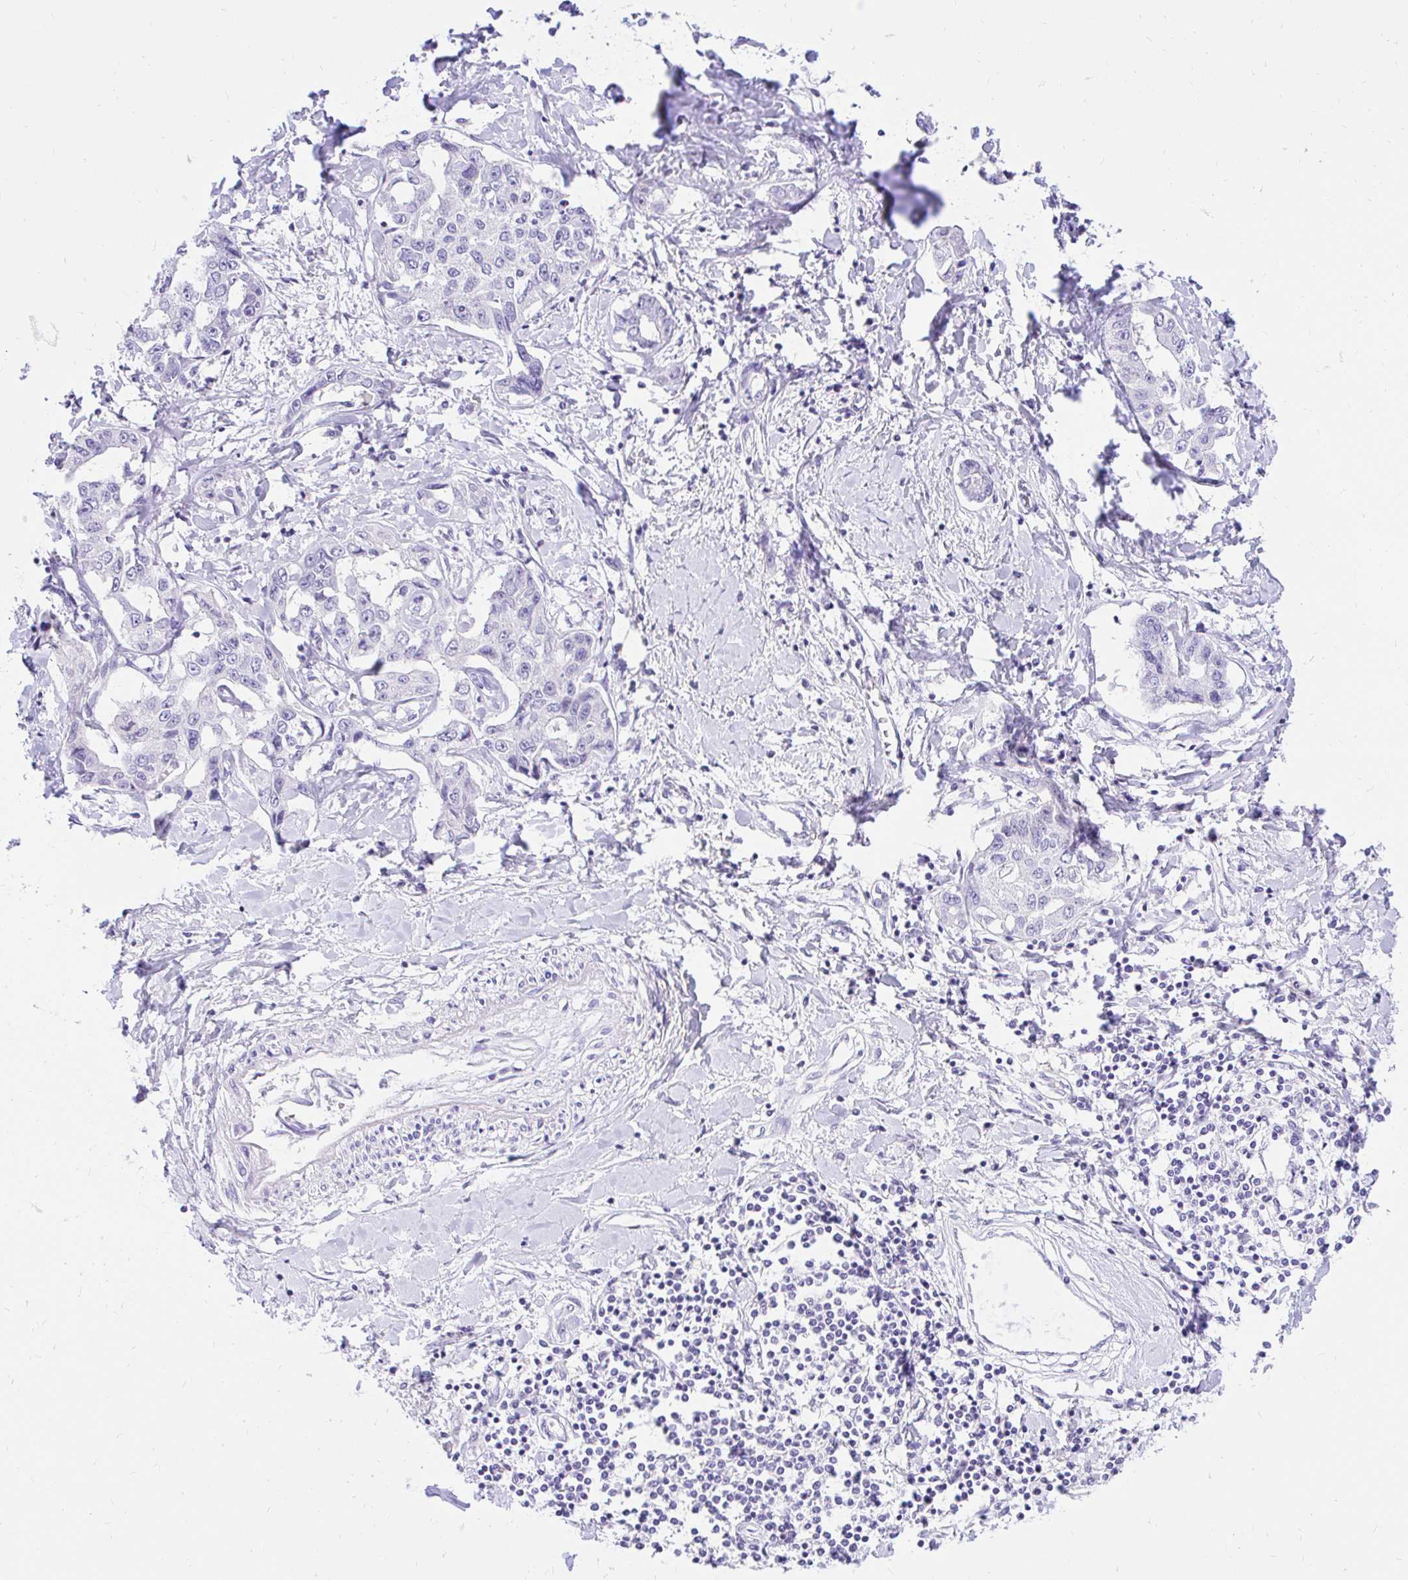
{"staining": {"intensity": "negative", "quantity": "none", "location": "none"}, "tissue": "liver cancer", "cell_type": "Tumor cells", "image_type": "cancer", "snomed": [{"axis": "morphology", "description": "Cholangiocarcinoma"}, {"axis": "topography", "description": "Liver"}], "caption": "Cholangiocarcinoma (liver) stained for a protein using IHC displays no expression tumor cells.", "gene": "FATE1", "patient": {"sex": "male", "age": 59}}